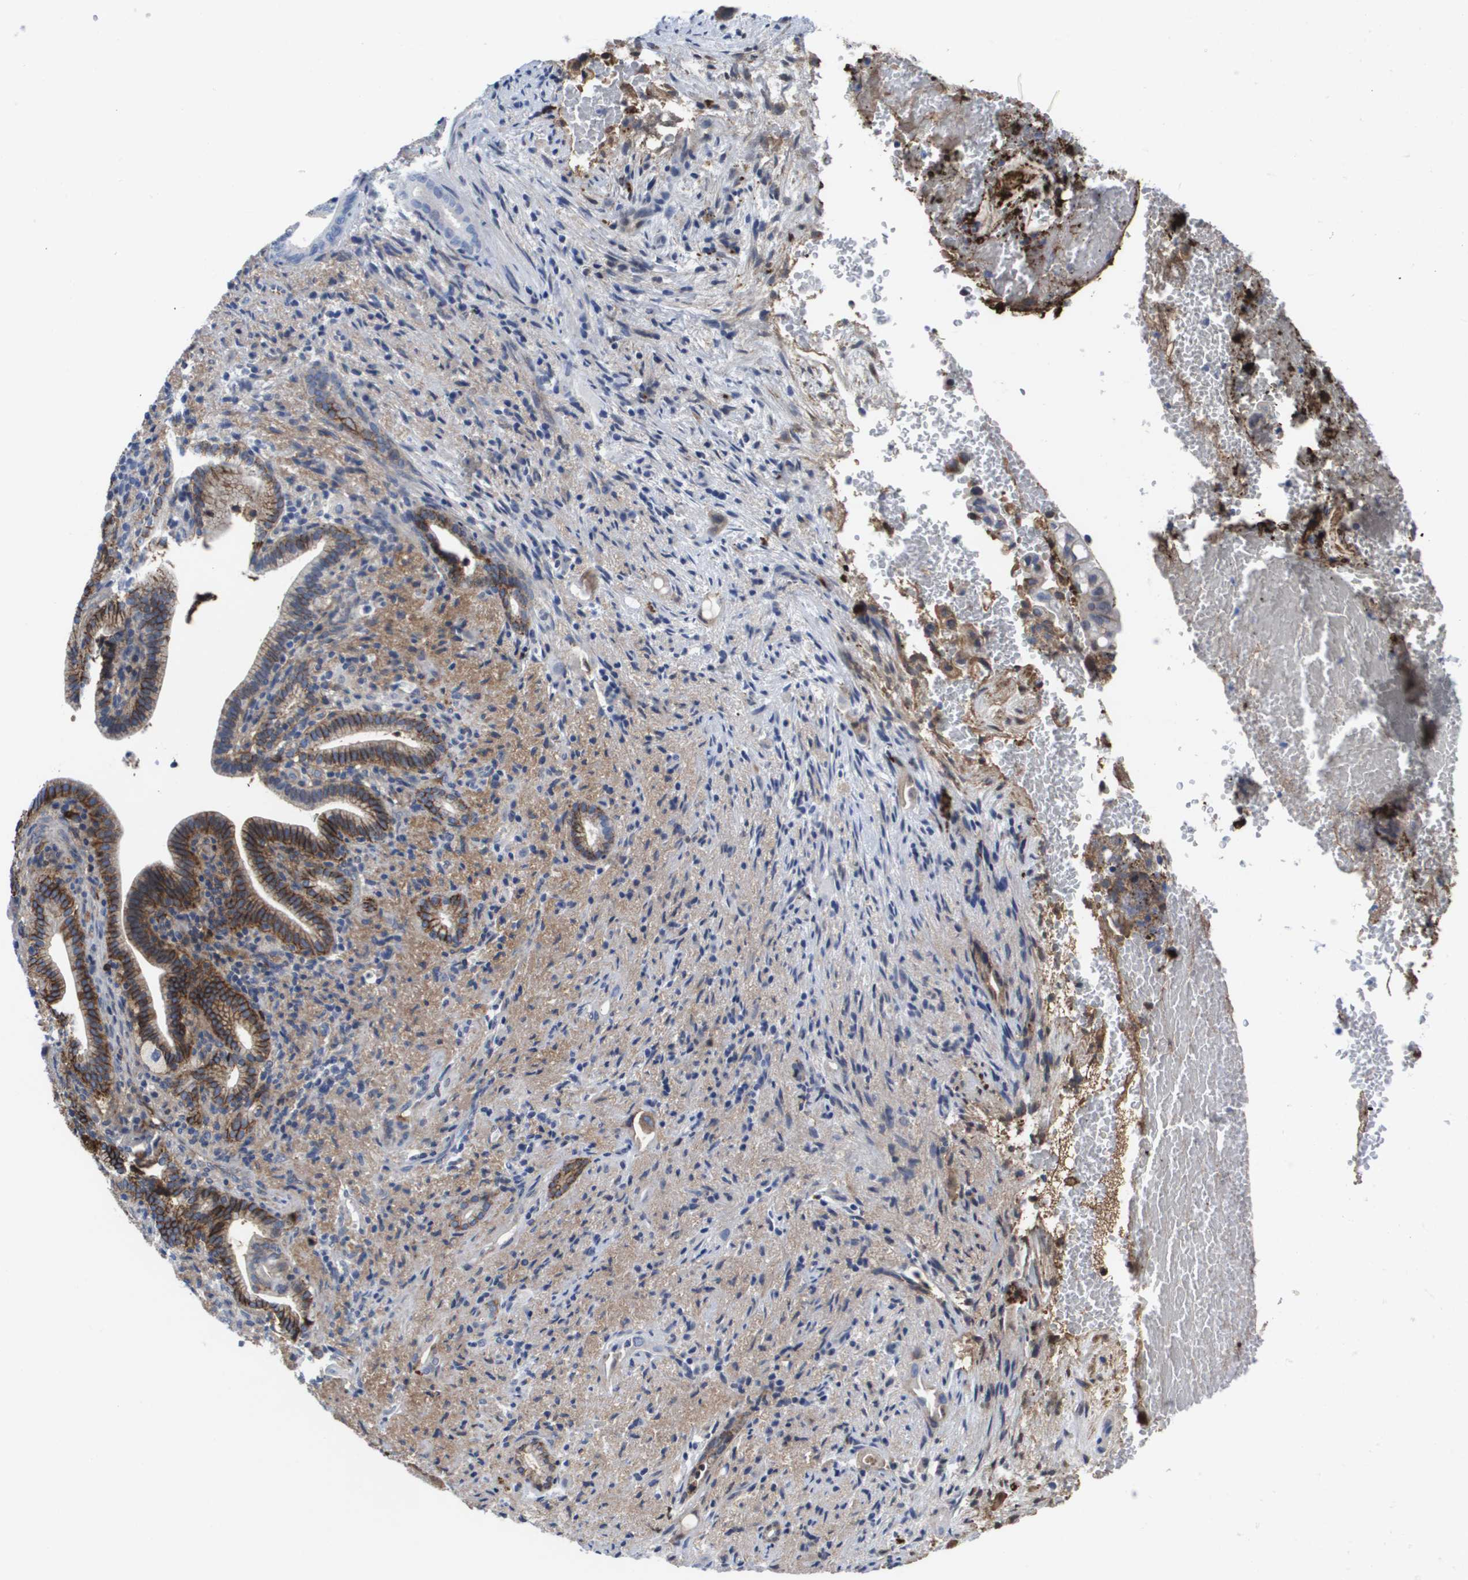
{"staining": {"intensity": "moderate", "quantity": "25%-75%", "location": "cytoplasmic/membranous"}, "tissue": "liver cancer", "cell_type": "Tumor cells", "image_type": "cancer", "snomed": [{"axis": "morphology", "description": "Cholangiocarcinoma"}, {"axis": "topography", "description": "Liver"}], "caption": "Immunohistochemical staining of liver cholangiocarcinoma displays medium levels of moderate cytoplasmic/membranous protein staining in approximately 25%-75% of tumor cells.", "gene": "SERPINC1", "patient": {"sex": "female", "age": 68}}